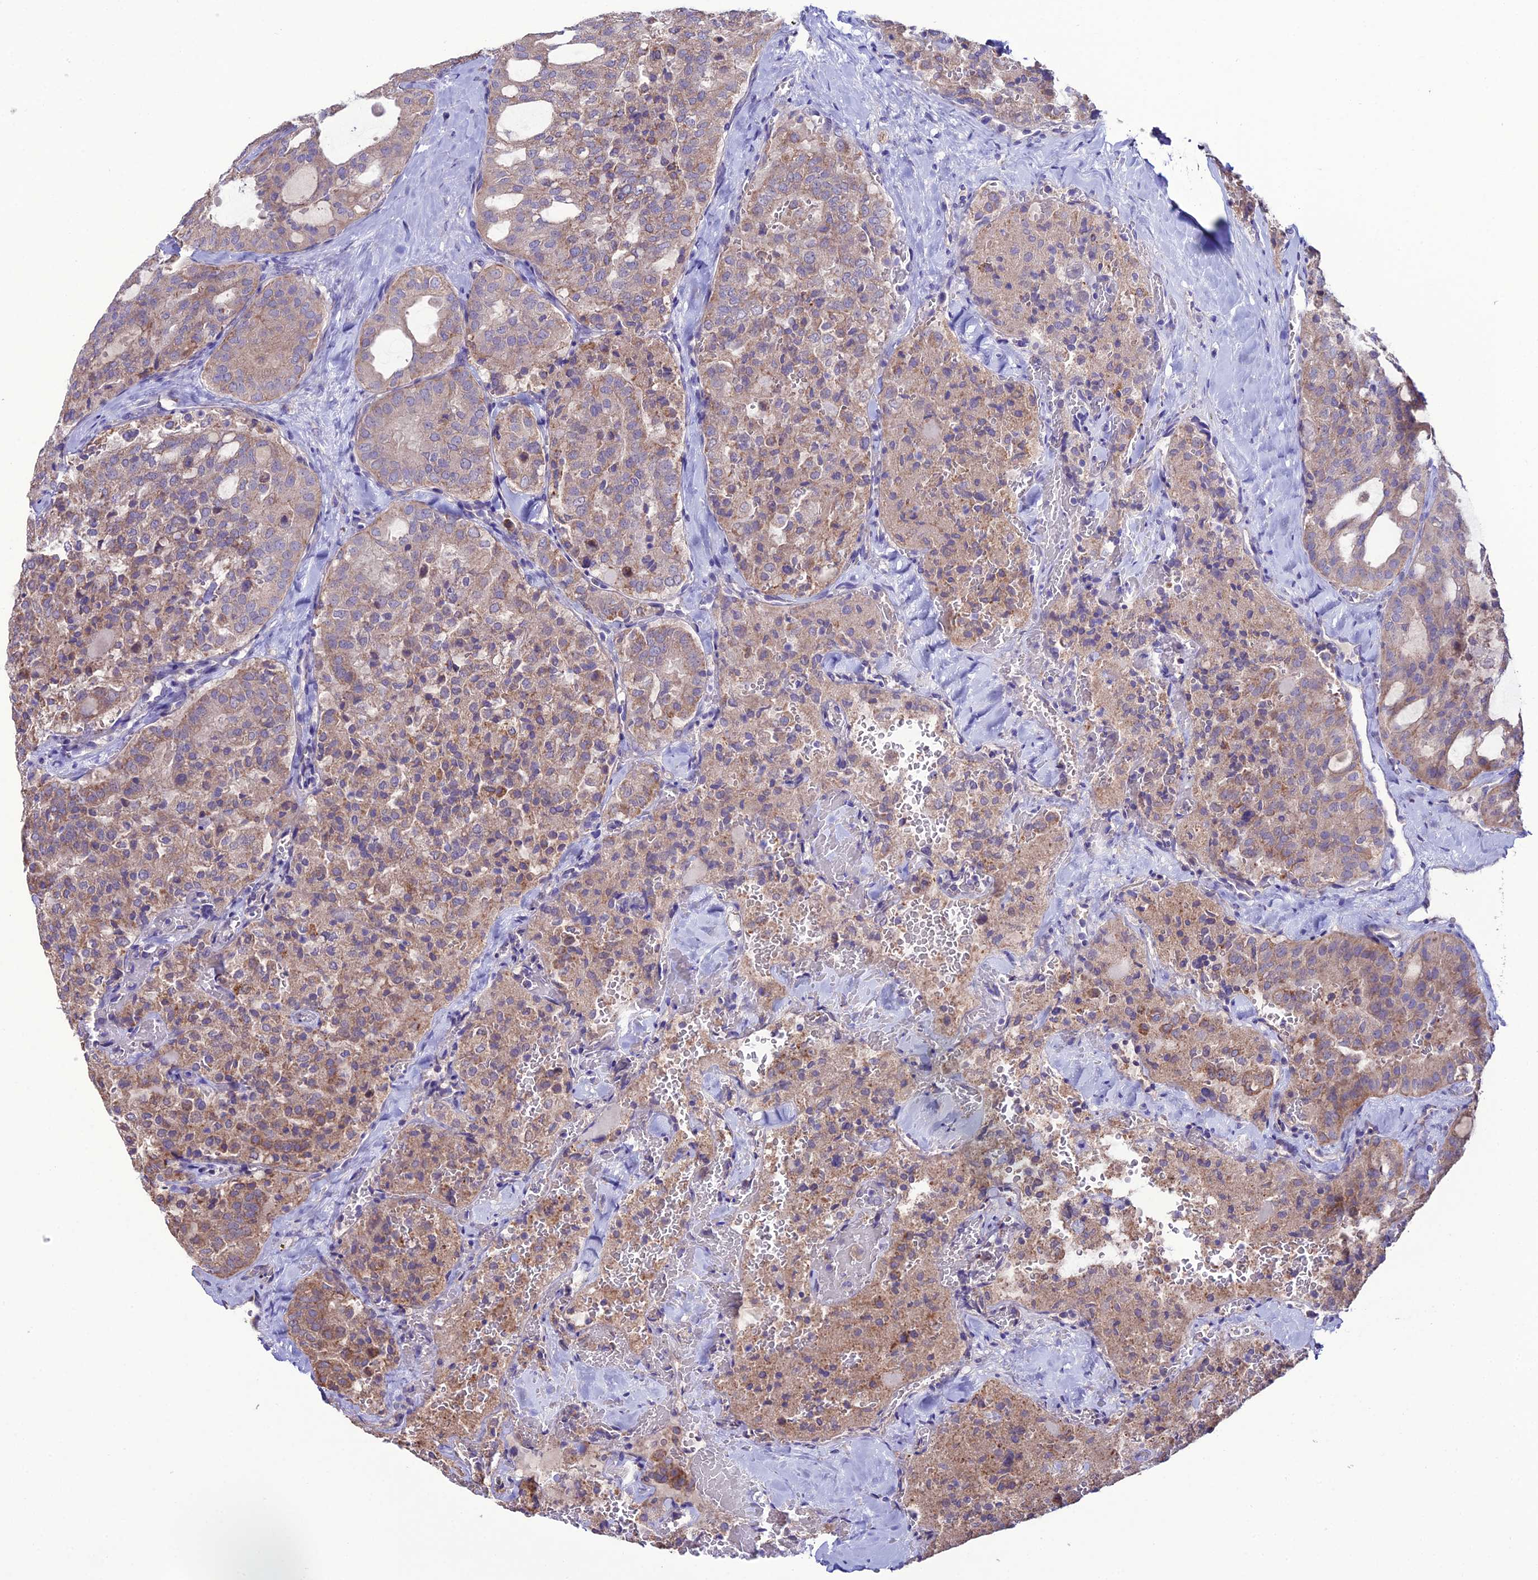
{"staining": {"intensity": "weak", "quantity": "25%-75%", "location": "cytoplasmic/membranous"}, "tissue": "thyroid cancer", "cell_type": "Tumor cells", "image_type": "cancer", "snomed": [{"axis": "morphology", "description": "Follicular adenoma carcinoma, NOS"}, {"axis": "topography", "description": "Thyroid gland"}], "caption": "Follicular adenoma carcinoma (thyroid) stained for a protein demonstrates weak cytoplasmic/membranous positivity in tumor cells.", "gene": "HOGA1", "patient": {"sex": "male", "age": 75}}